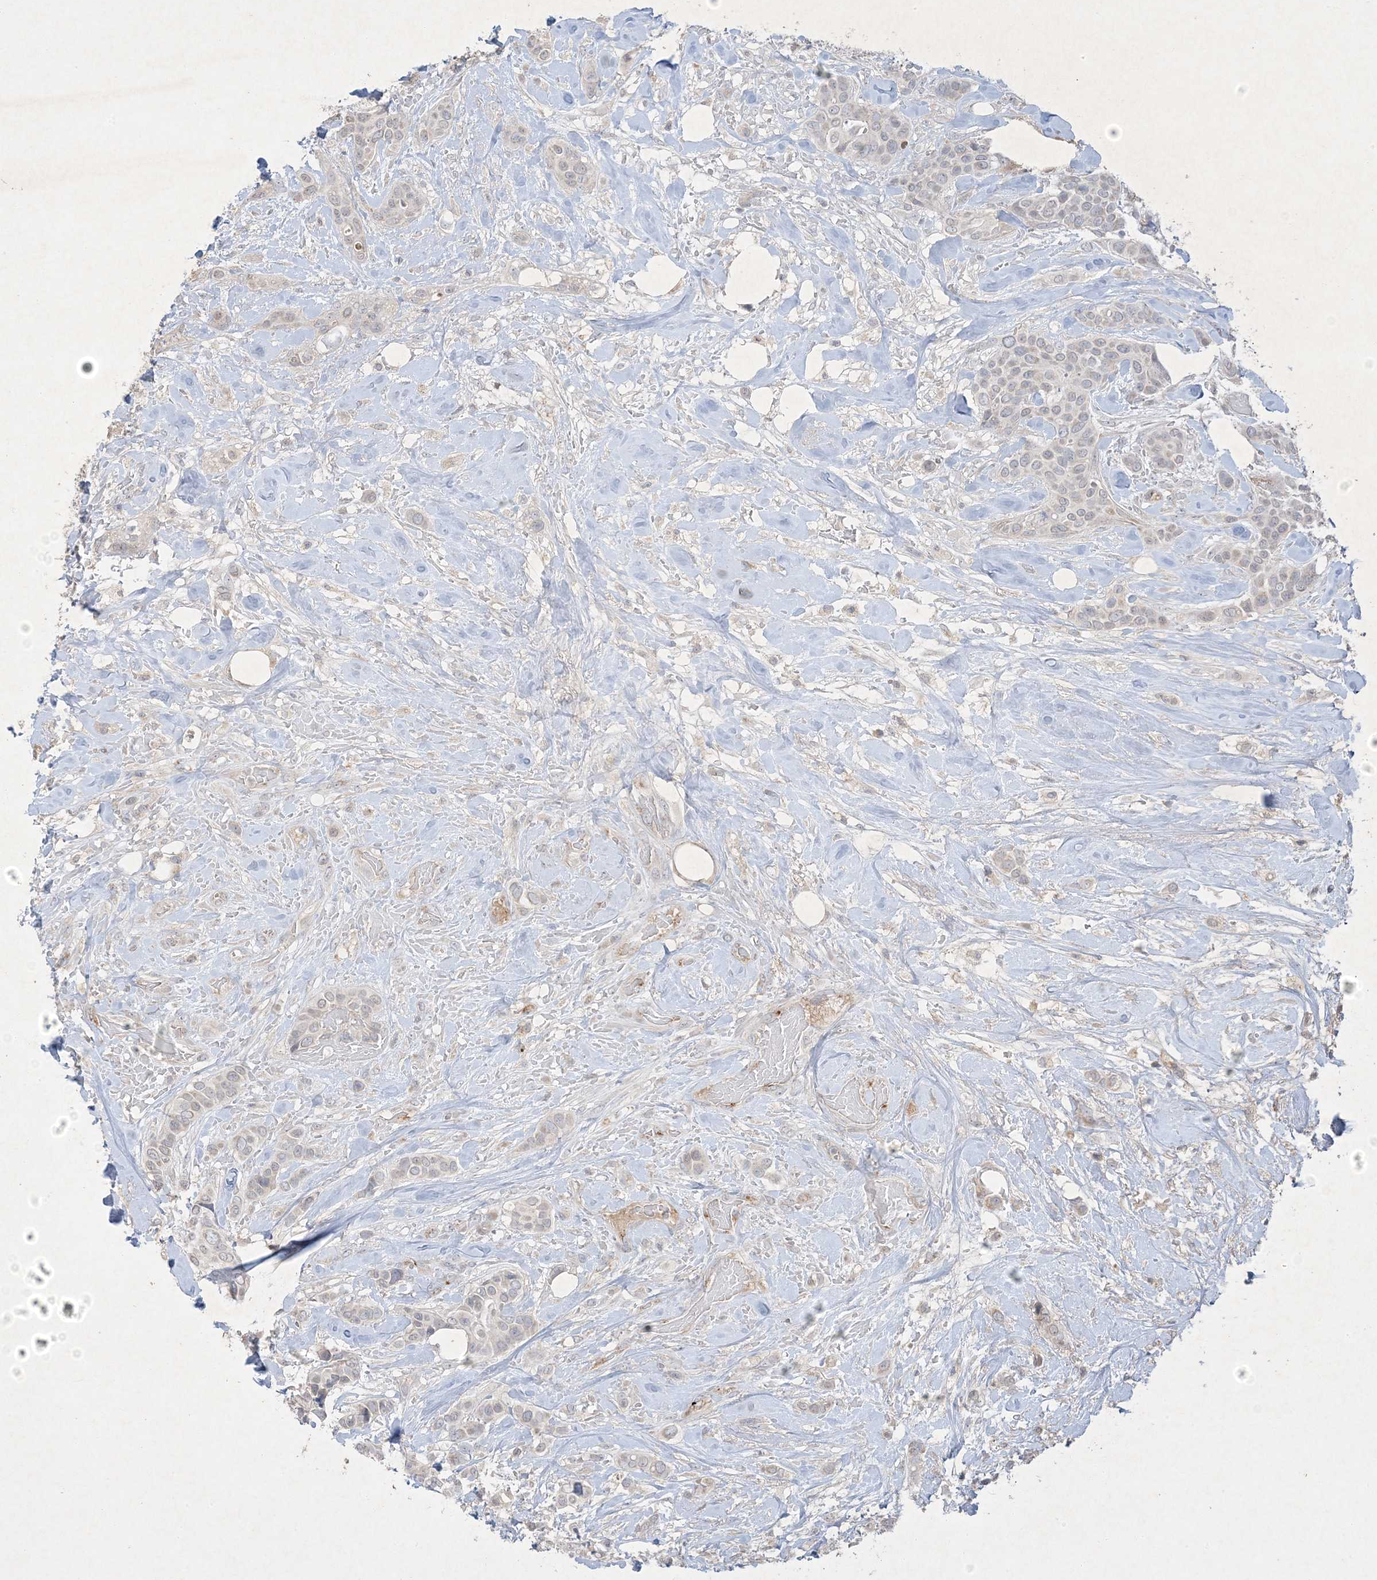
{"staining": {"intensity": "negative", "quantity": "none", "location": "none"}, "tissue": "breast cancer", "cell_type": "Tumor cells", "image_type": "cancer", "snomed": [{"axis": "morphology", "description": "Lobular carcinoma"}, {"axis": "topography", "description": "Breast"}], "caption": "The IHC photomicrograph has no significant staining in tumor cells of breast cancer tissue.", "gene": "PRSS36", "patient": {"sex": "female", "age": 51}}